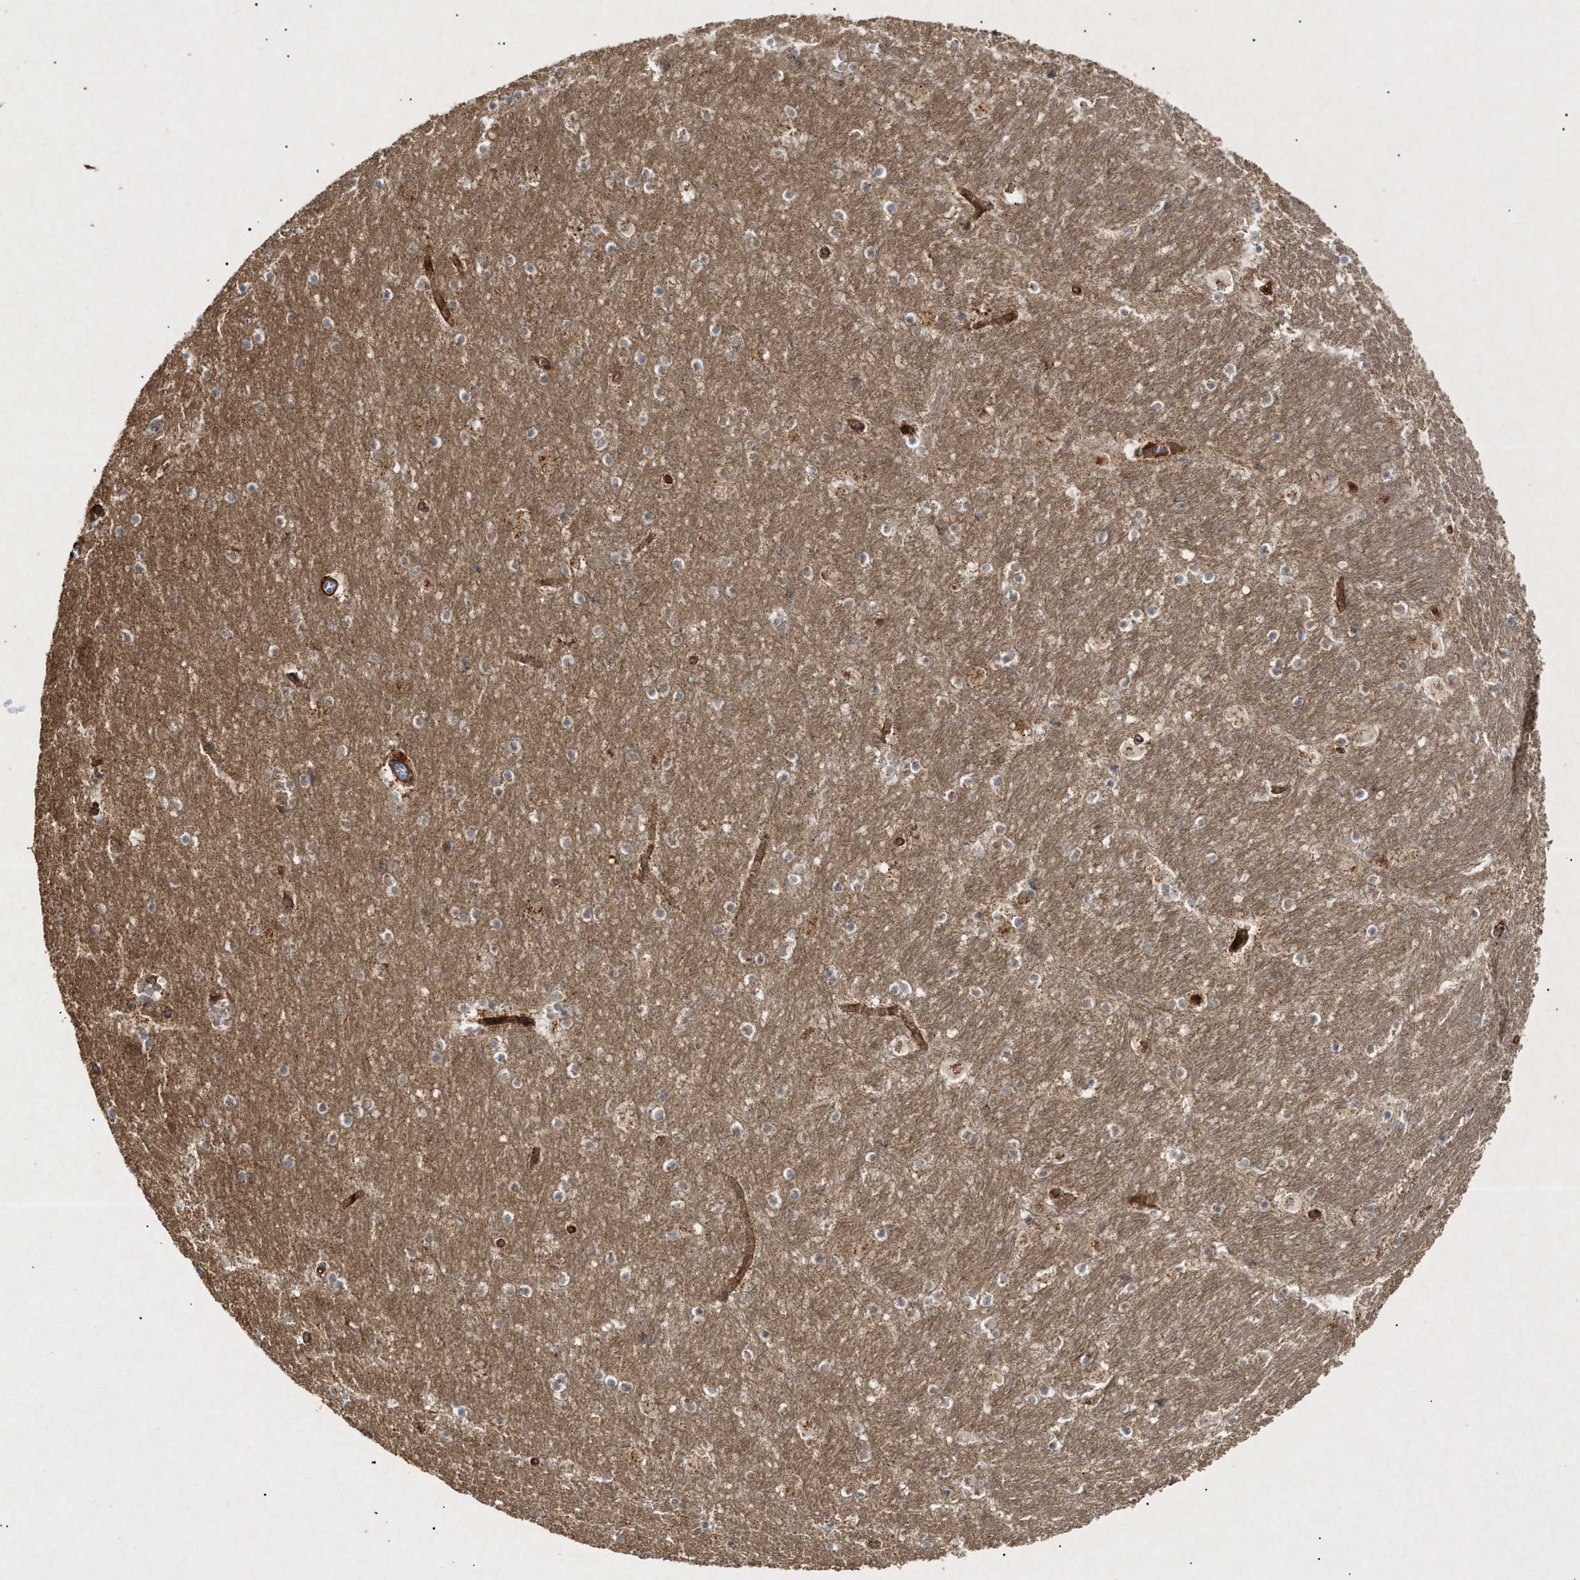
{"staining": {"intensity": "moderate", "quantity": "<25%", "location": "cytoplasmic/membranous"}, "tissue": "hippocampus", "cell_type": "Glial cells", "image_type": "normal", "snomed": [{"axis": "morphology", "description": "Normal tissue, NOS"}, {"axis": "topography", "description": "Hippocampus"}], "caption": "Protein staining by immunohistochemistry (IHC) reveals moderate cytoplasmic/membranous staining in about <25% of glial cells in normal hippocampus.", "gene": "MTCH1", "patient": {"sex": "male", "age": 45}}